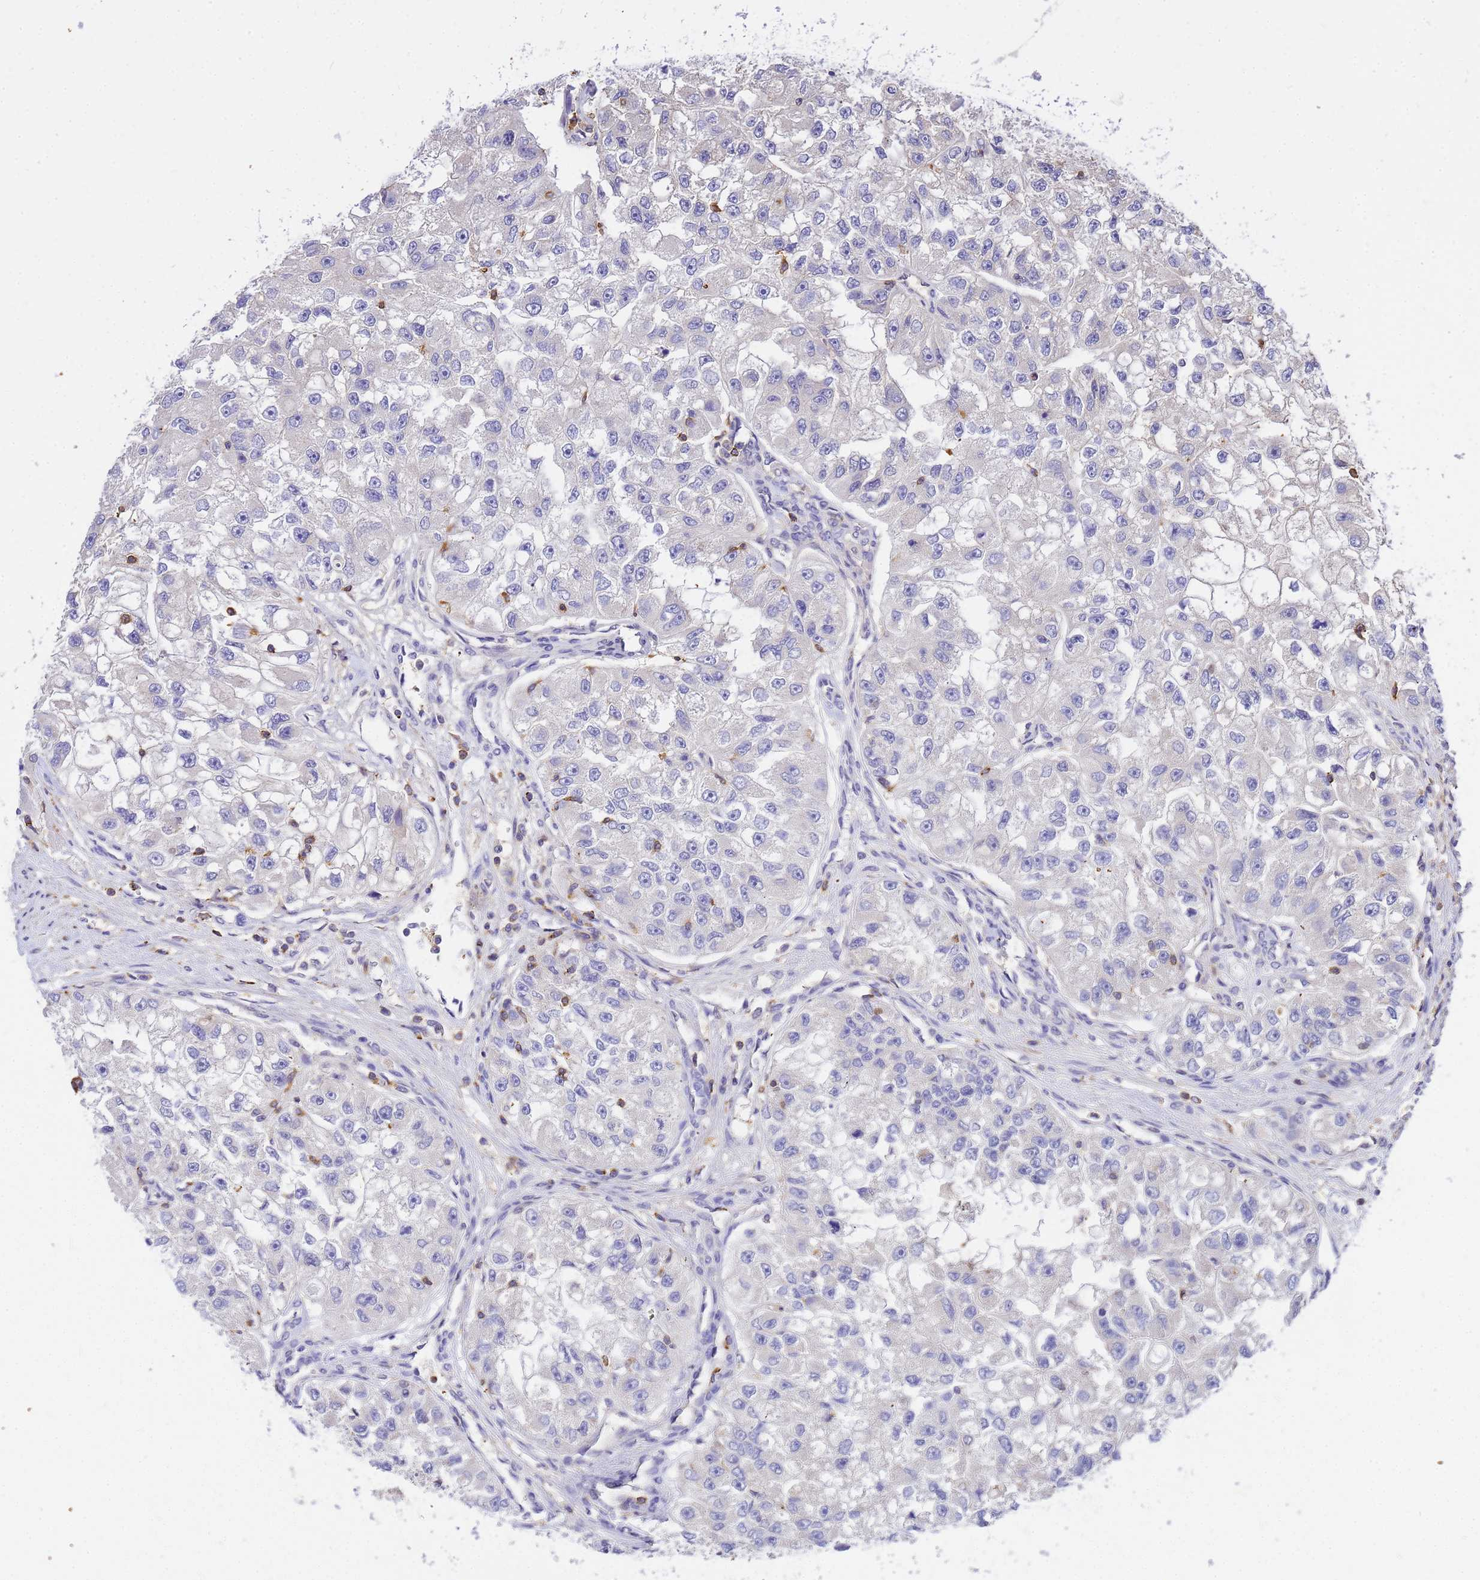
{"staining": {"intensity": "negative", "quantity": "none", "location": "none"}, "tissue": "renal cancer", "cell_type": "Tumor cells", "image_type": "cancer", "snomed": [{"axis": "morphology", "description": "Adenocarcinoma, NOS"}, {"axis": "topography", "description": "Kidney"}], "caption": "DAB immunohistochemical staining of renal cancer displays no significant staining in tumor cells.", "gene": "WDR64", "patient": {"sex": "male", "age": 63}}